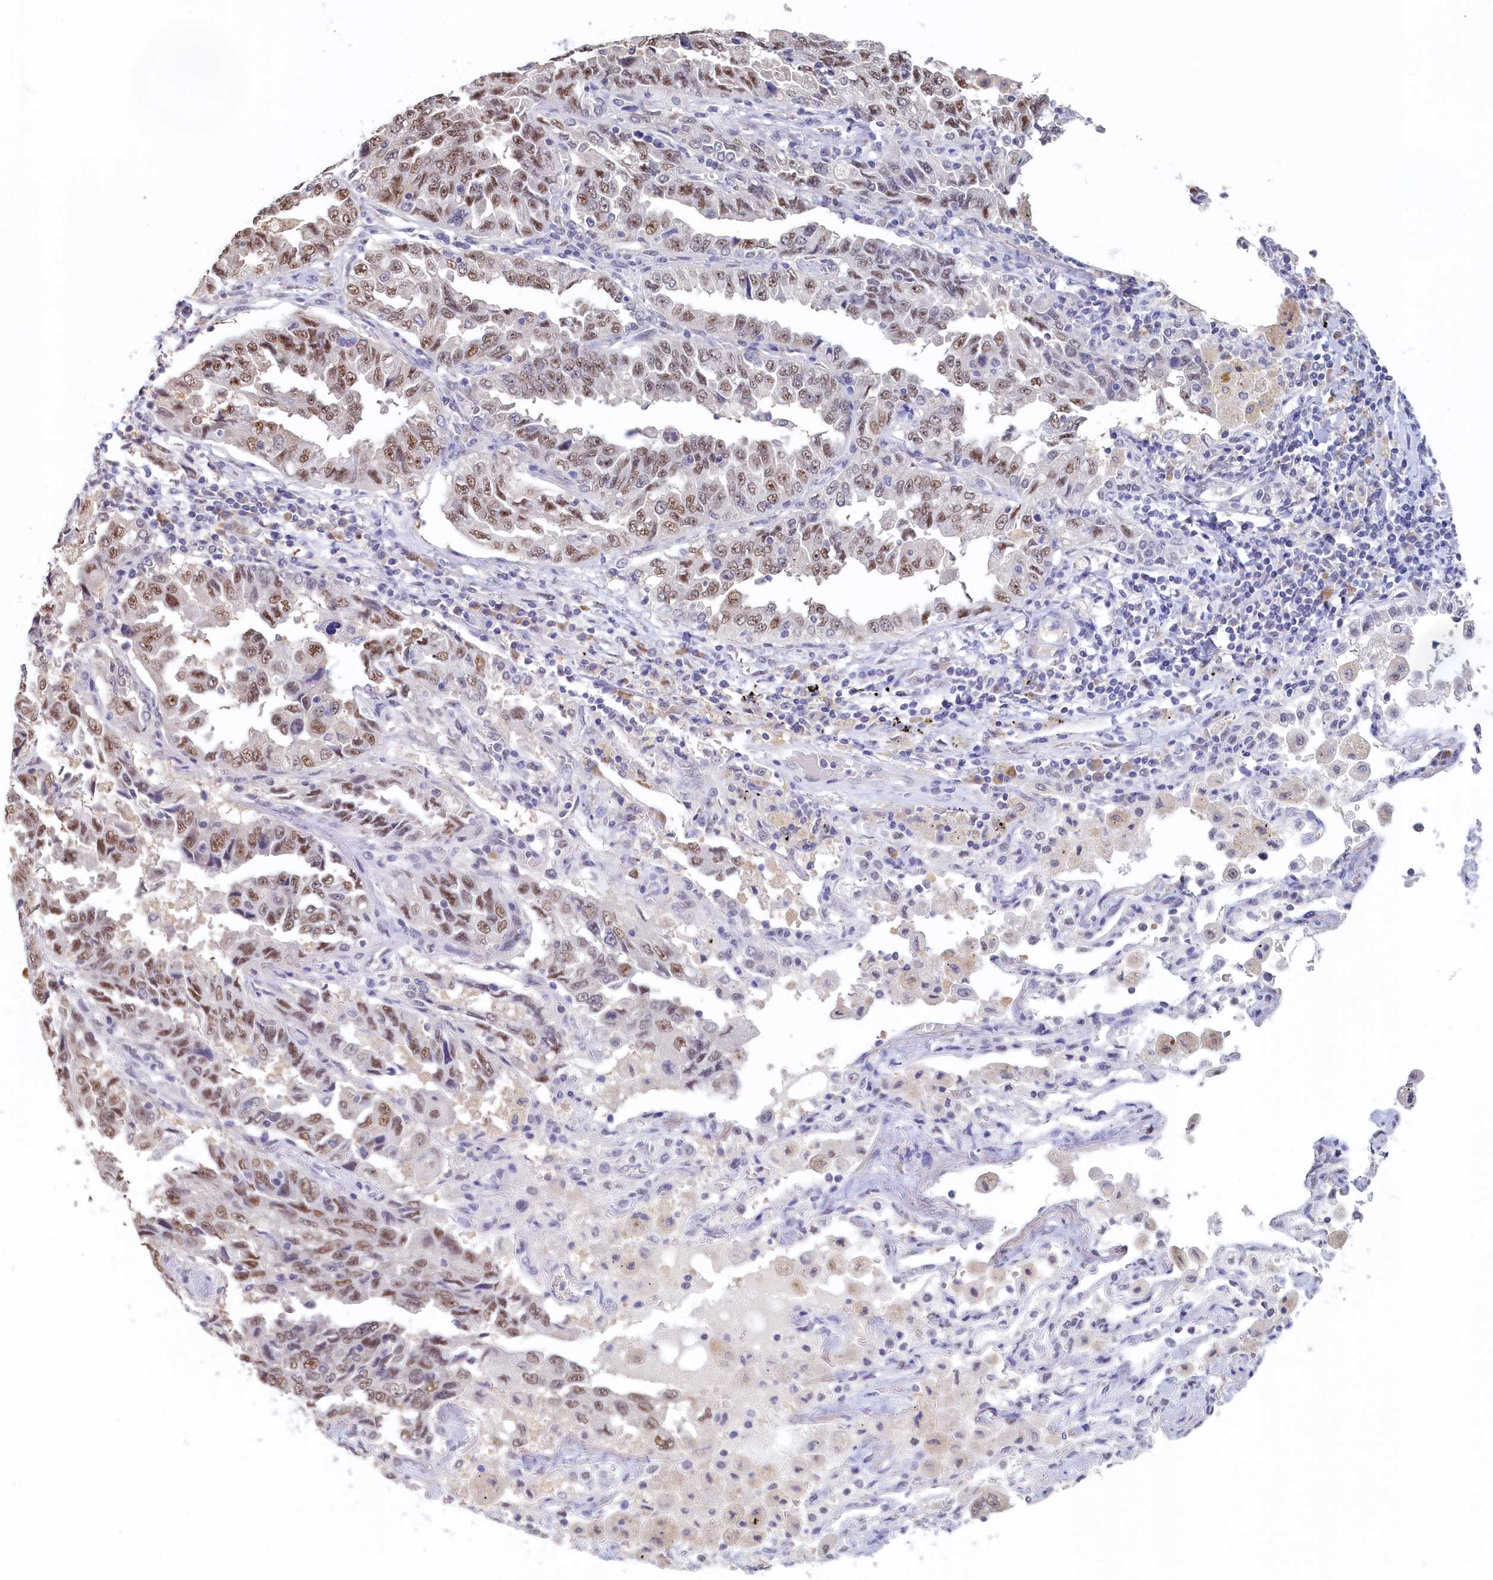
{"staining": {"intensity": "moderate", "quantity": "25%-75%", "location": "nuclear"}, "tissue": "lung cancer", "cell_type": "Tumor cells", "image_type": "cancer", "snomed": [{"axis": "morphology", "description": "Adenocarcinoma, NOS"}, {"axis": "topography", "description": "Lung"}], "caption": "Human adenocarcinoma (lung) stained for a protein (brown) exhibits moderate nuclear positive expression in approximately 25%-75% of tumor cells.", "gene": "MOSPD3", "patient": {"sex": "female", "age": 51}}